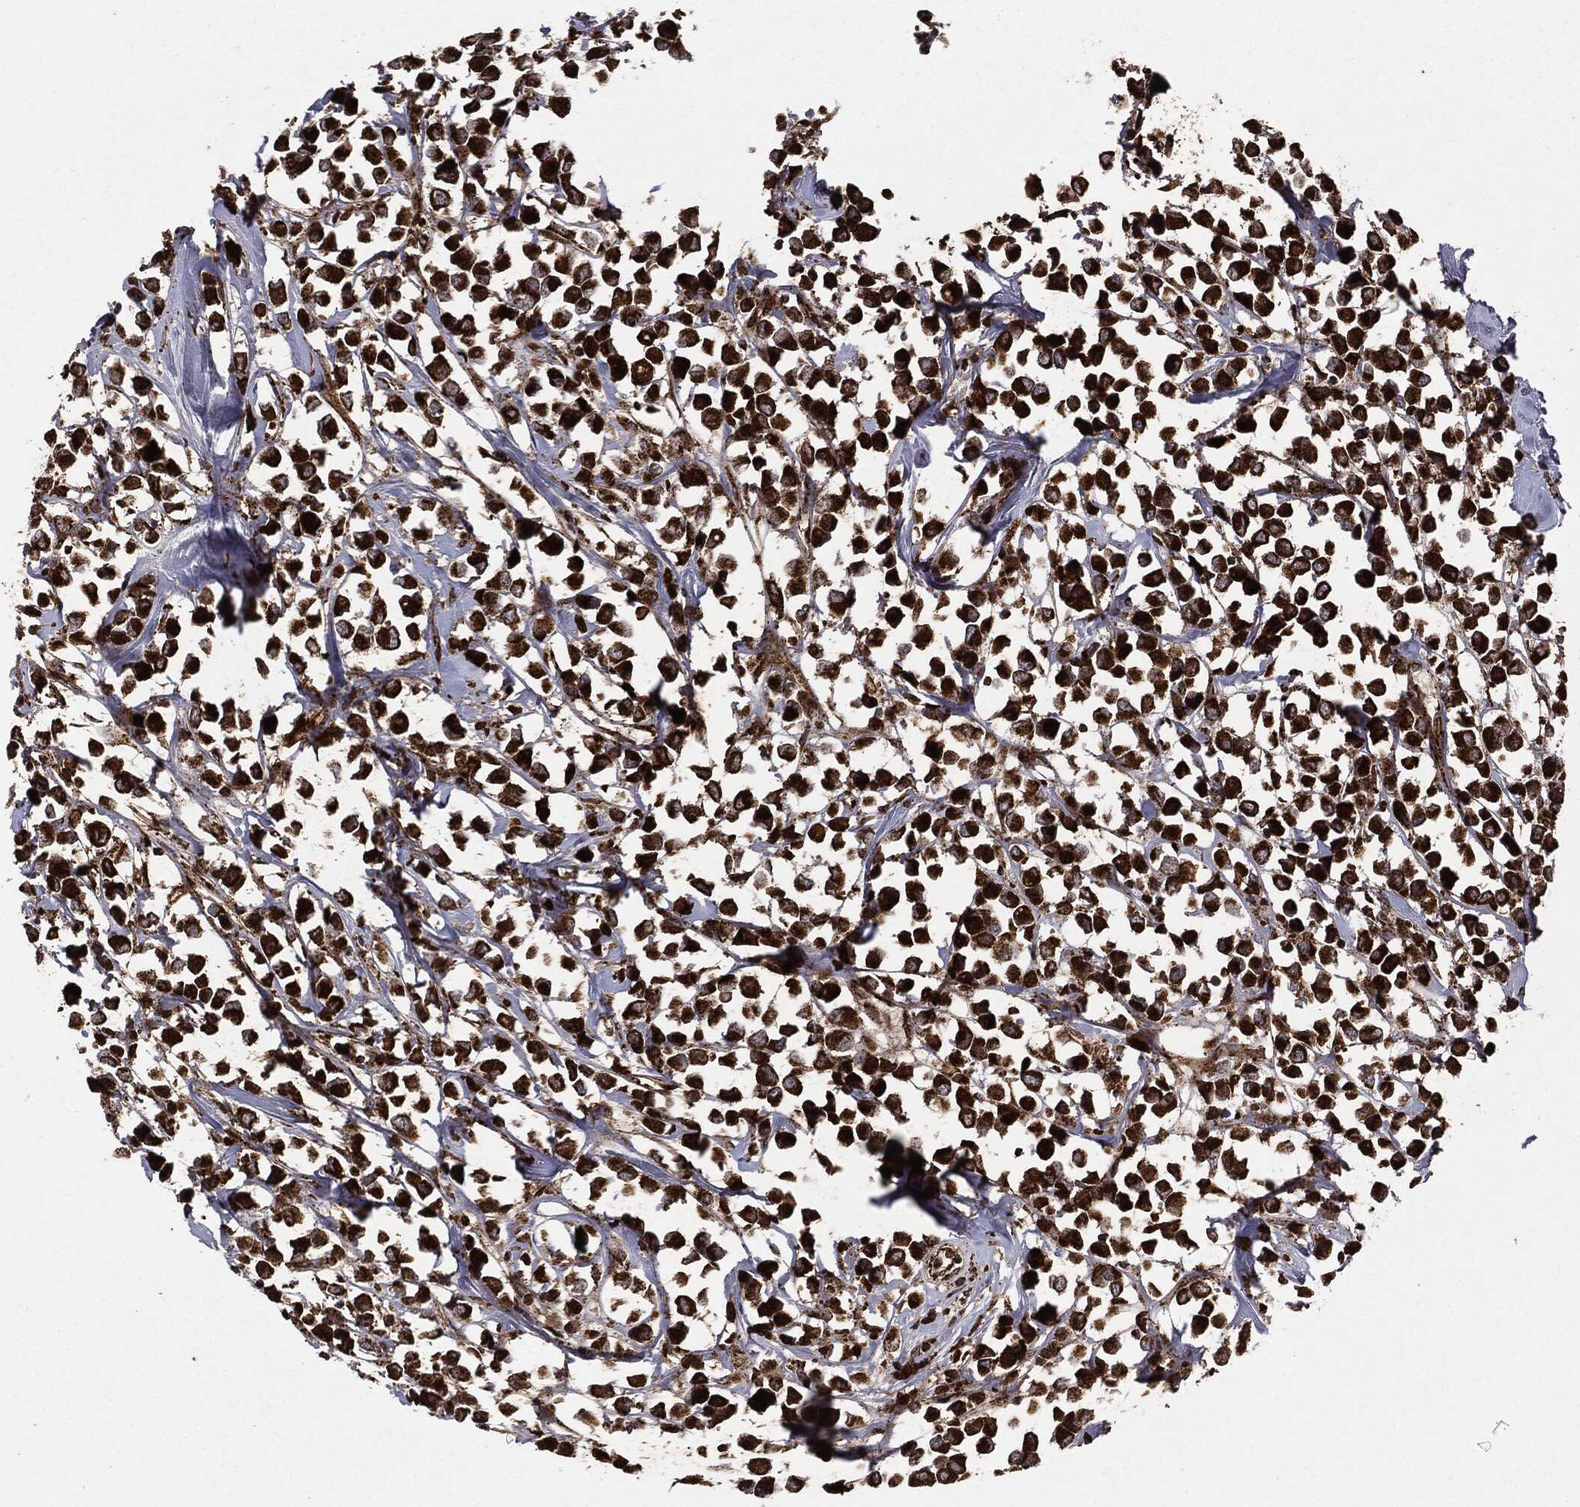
{"staining": {"intensity": "strong", "quantity": ">75%", "location": "cytoplasmic/membranous"}, "tissue": "breast cancer", "cell_type": "Tumor cells", "image_type": "cancer", "snomed": [{"axis": "morphology", "description": "Duct carcinoma"}, {"axis": "topography", "description": "Breast"}], "caption": "There is high levels of strong cytoplasmic/membranous staining in tumor cells of breast cancer (invasive ductal carcinoma), as demonstrated by immunohistochemical staining (brown color).", "gene": "MAP2K1", "patient": {"sex": "female", "age": 61}}